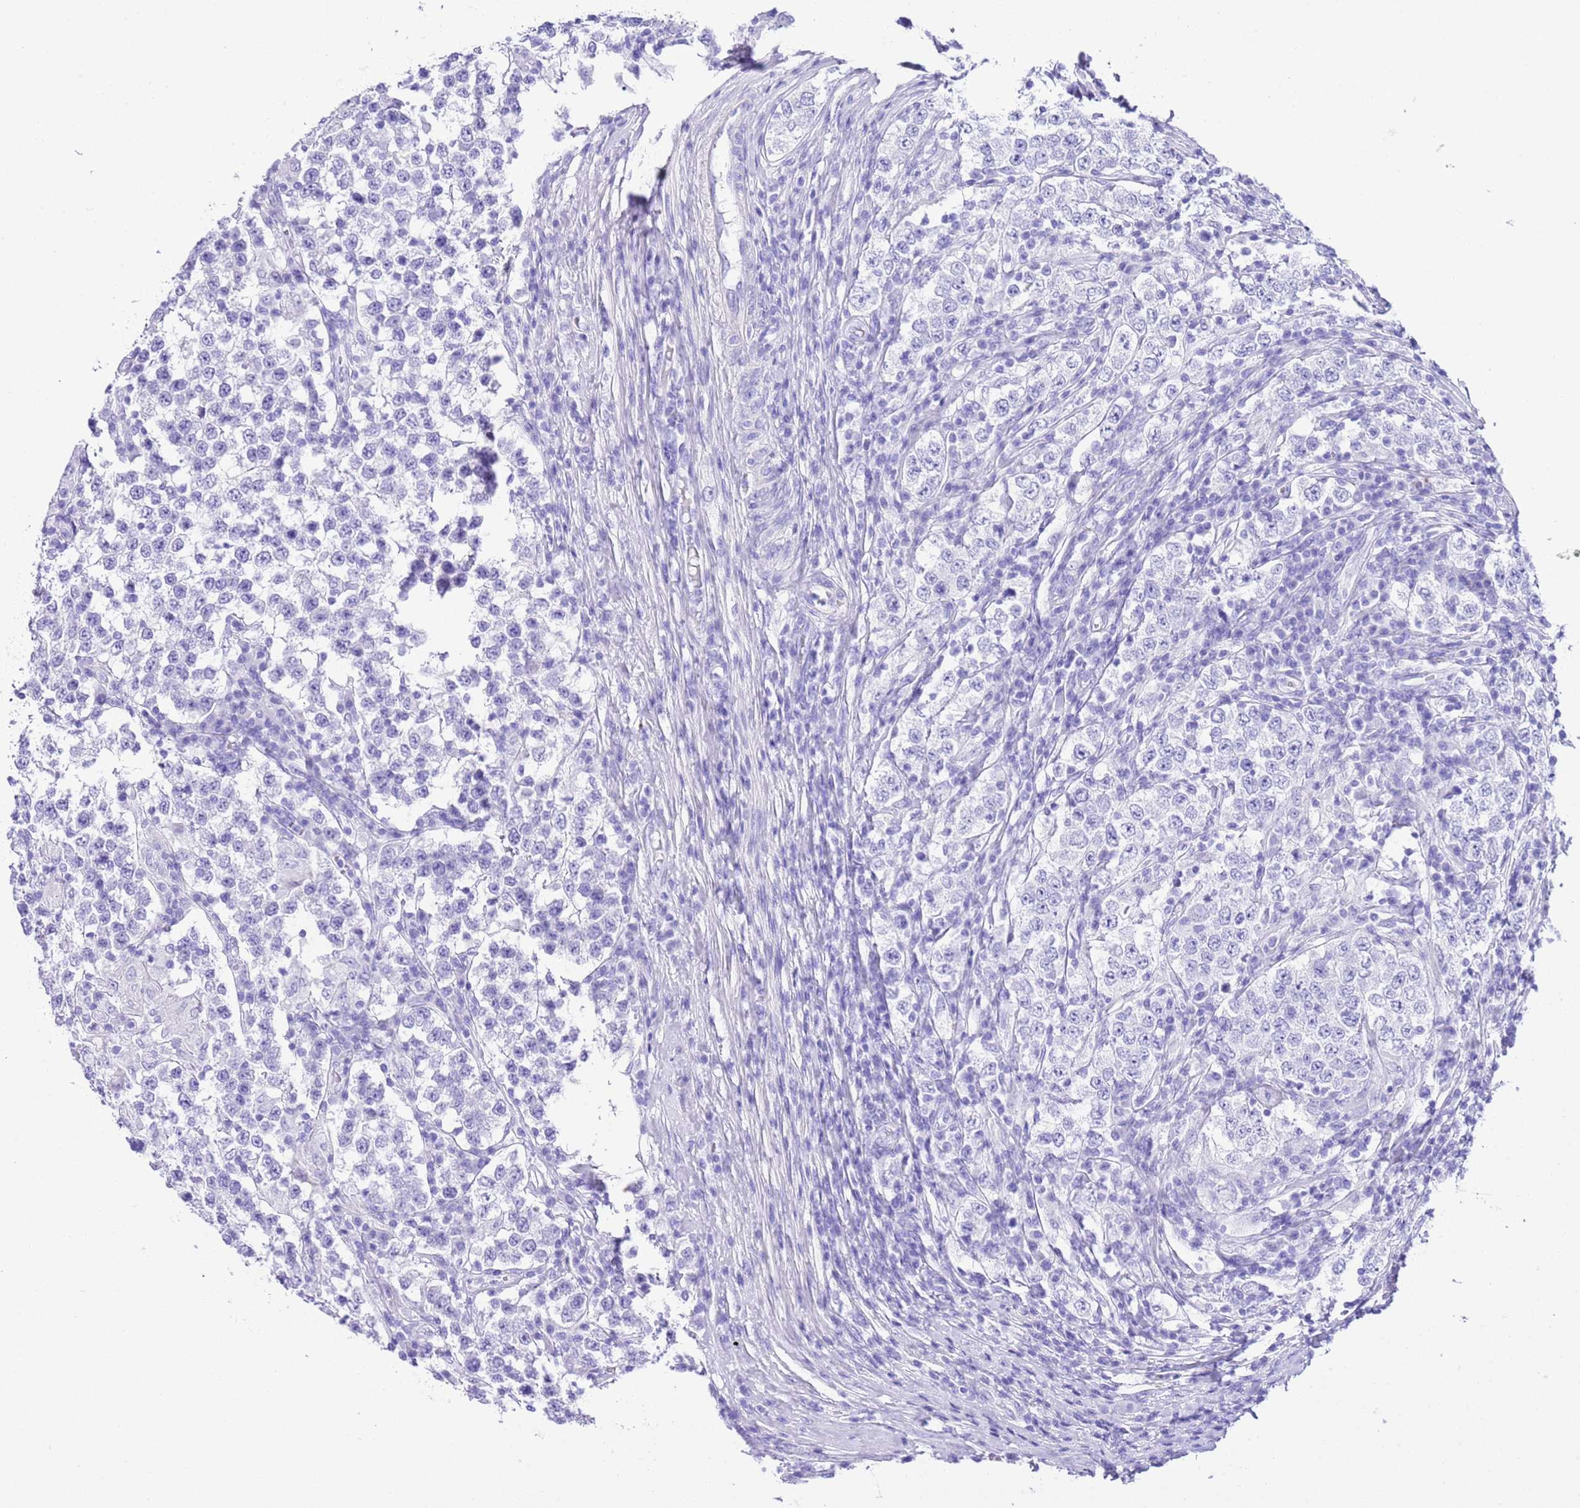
{"staining": {"intensity": "negative", "quantity": "none", "location": "none"}, "tissue": "testis cancer", "cell_type": "Tumor cells", "image_type": "cancer", "snomed": [{"axis": "morphology", "description": "Seminoma, NOS"}, {"axis": "morphology", "description": "Carcinoma, Embryonal, NOS"}, {"axis": "topography", "description": "Testis"}], "caption": "High magnification brightfield microscopy of embryonal carcinoma (testis) stained with DAB (brown) and counterstained with hematoxylin (blue): tumor cells show no significant staining.", "gene": "KCNC1", "patient": {"sex": "male", "age": 41}}